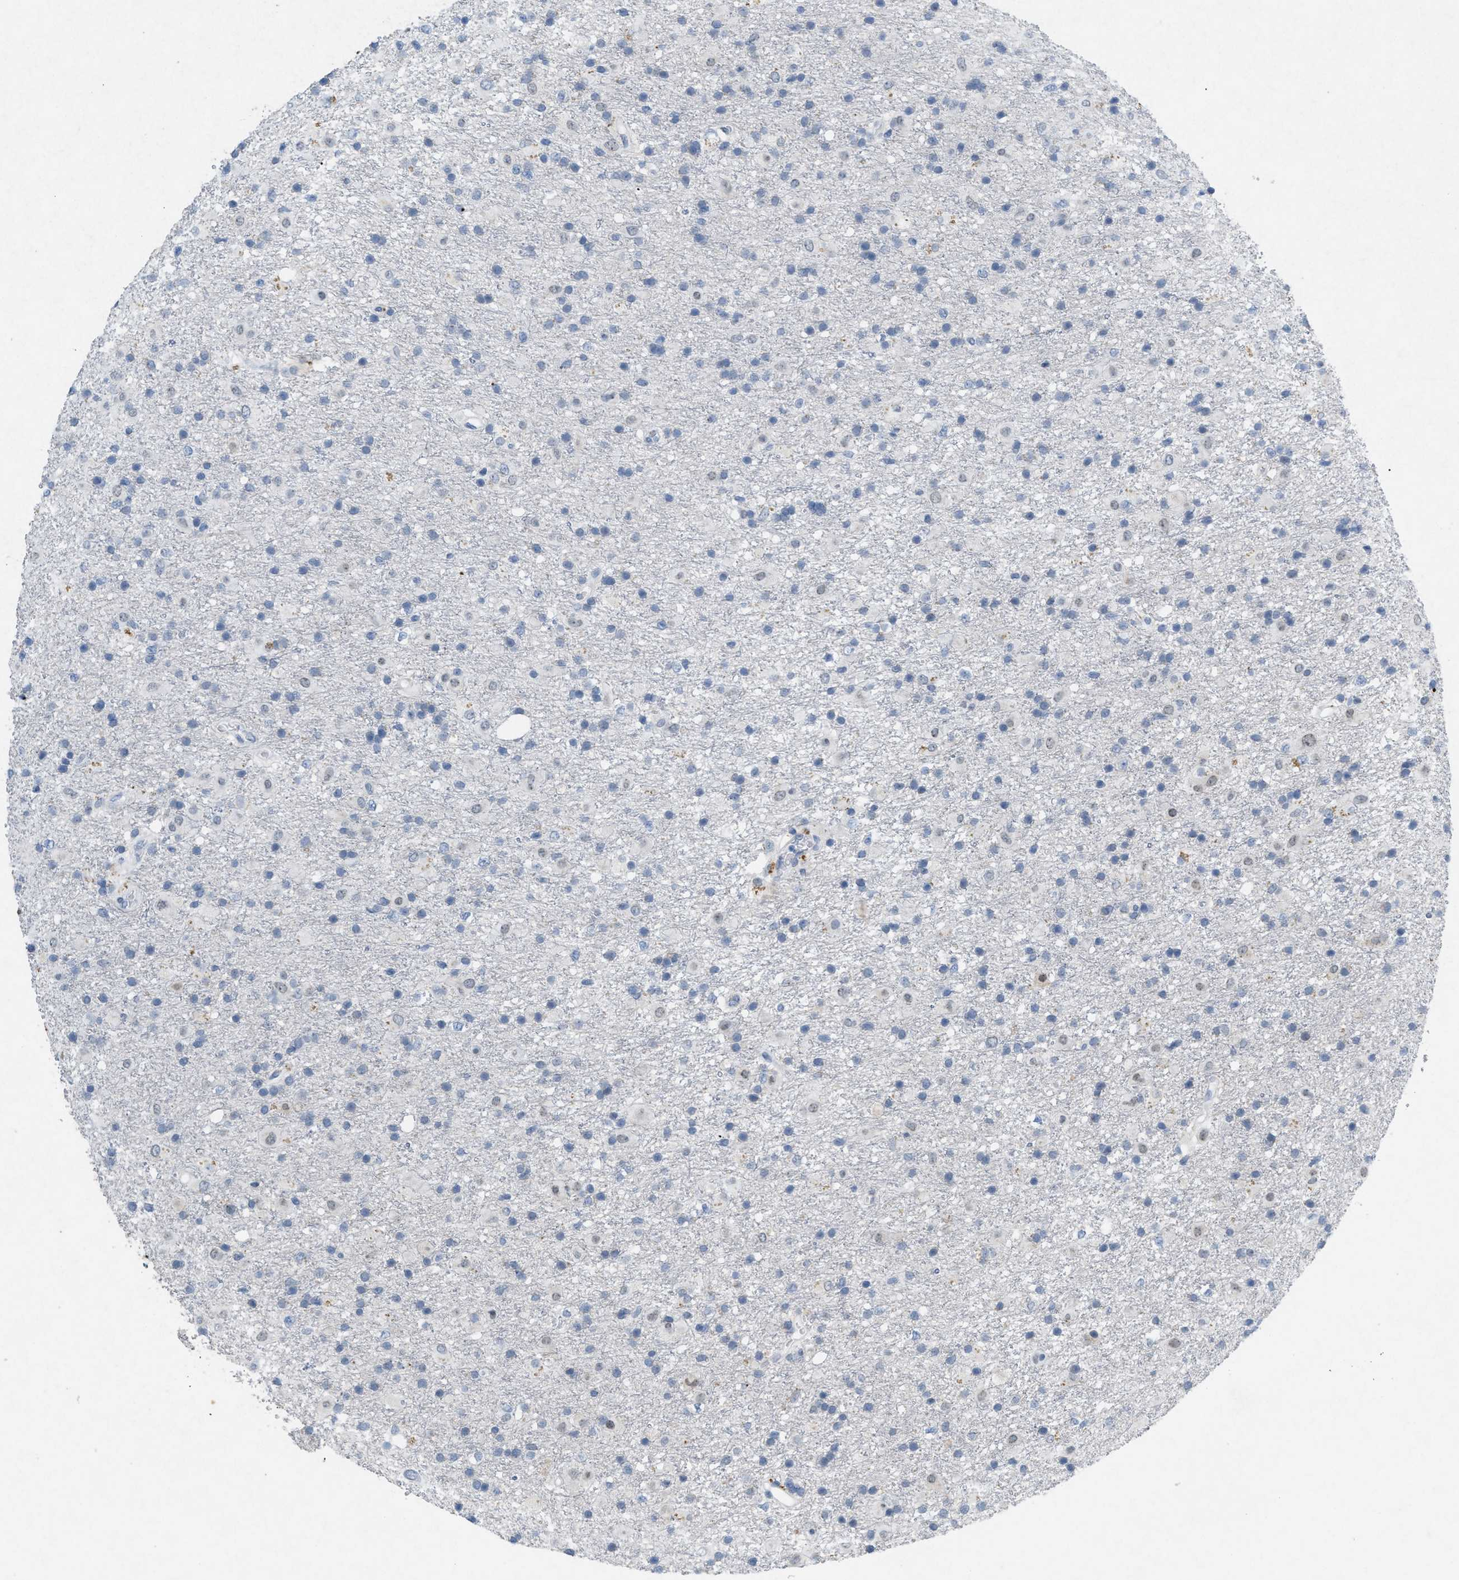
{"staining": {"intensity": "negative", "quantity": "none", "location": "none"}, "tissue": "glioma", "cell_type": "Tumor cells", "image_type": "cancer", "snomed": [{"axis": "morphology", "description": "Glioma, malignant, Low grade"}, {"axis": "topography", "description": "Brain"}], "caption": "Immunohistochemistry (IHC) image of neoplastic tissue: human glioma stained with DAB exhibits no significant protein positivity in tumor cells.", "gene": "TASOR", "patient": {"sex": "male", "age": 65}}